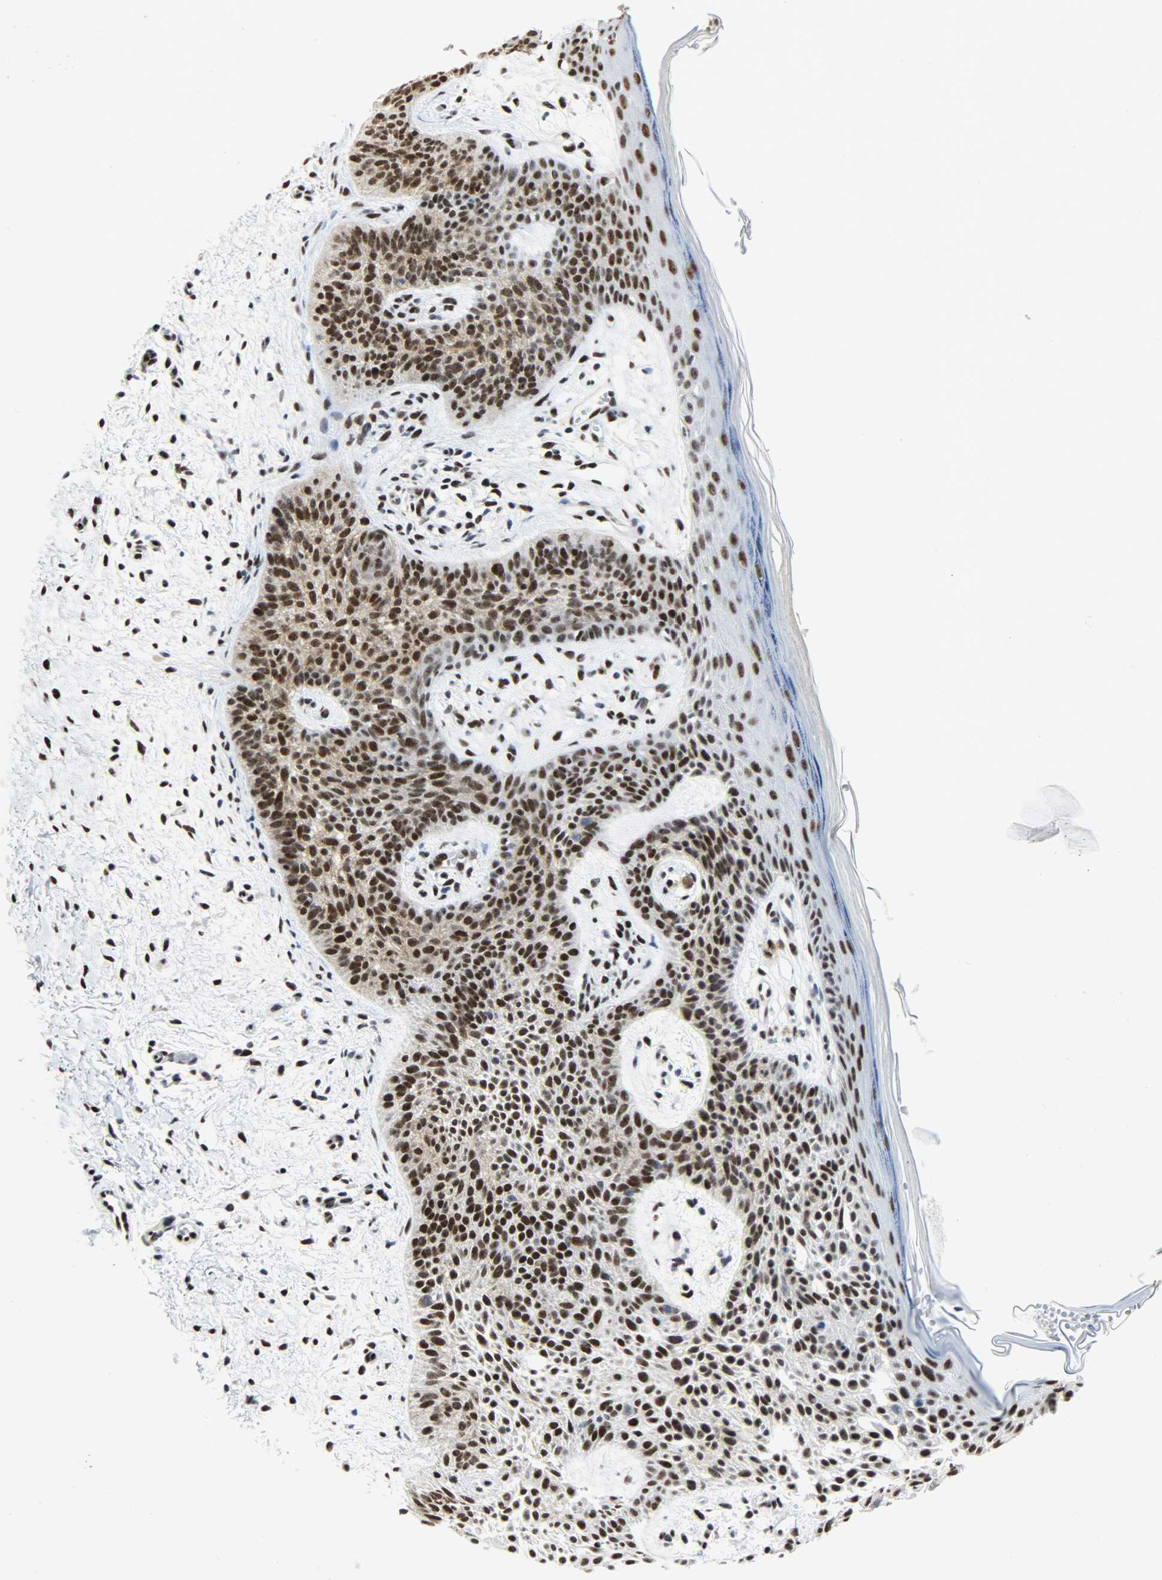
{"staining": {"intensity": "strong", "quantity": ">75%", "location": "cytoplasmic/membranous,nuclear"}, "tissue": "skin cancer", "cell_type": "Tumor cells", "image_type": "cancer", "snomed": [{"axis": "morphology", "description": "Normal tissue, NOS"}, {"axis": "morphology", "description": "Basal cell carcinoma"}, {"axis": "topography", "description": "Skin"}], "caption": "There is high levels of strong cytoplasmic/membranous and nuclear positivity in tumor cells of skin cancer (basal cell carcinoma), as demonstrated by immunohistochemical staining (brown color).", "gene": "SSB", "patient": {"sex": "female", "age": 69}}